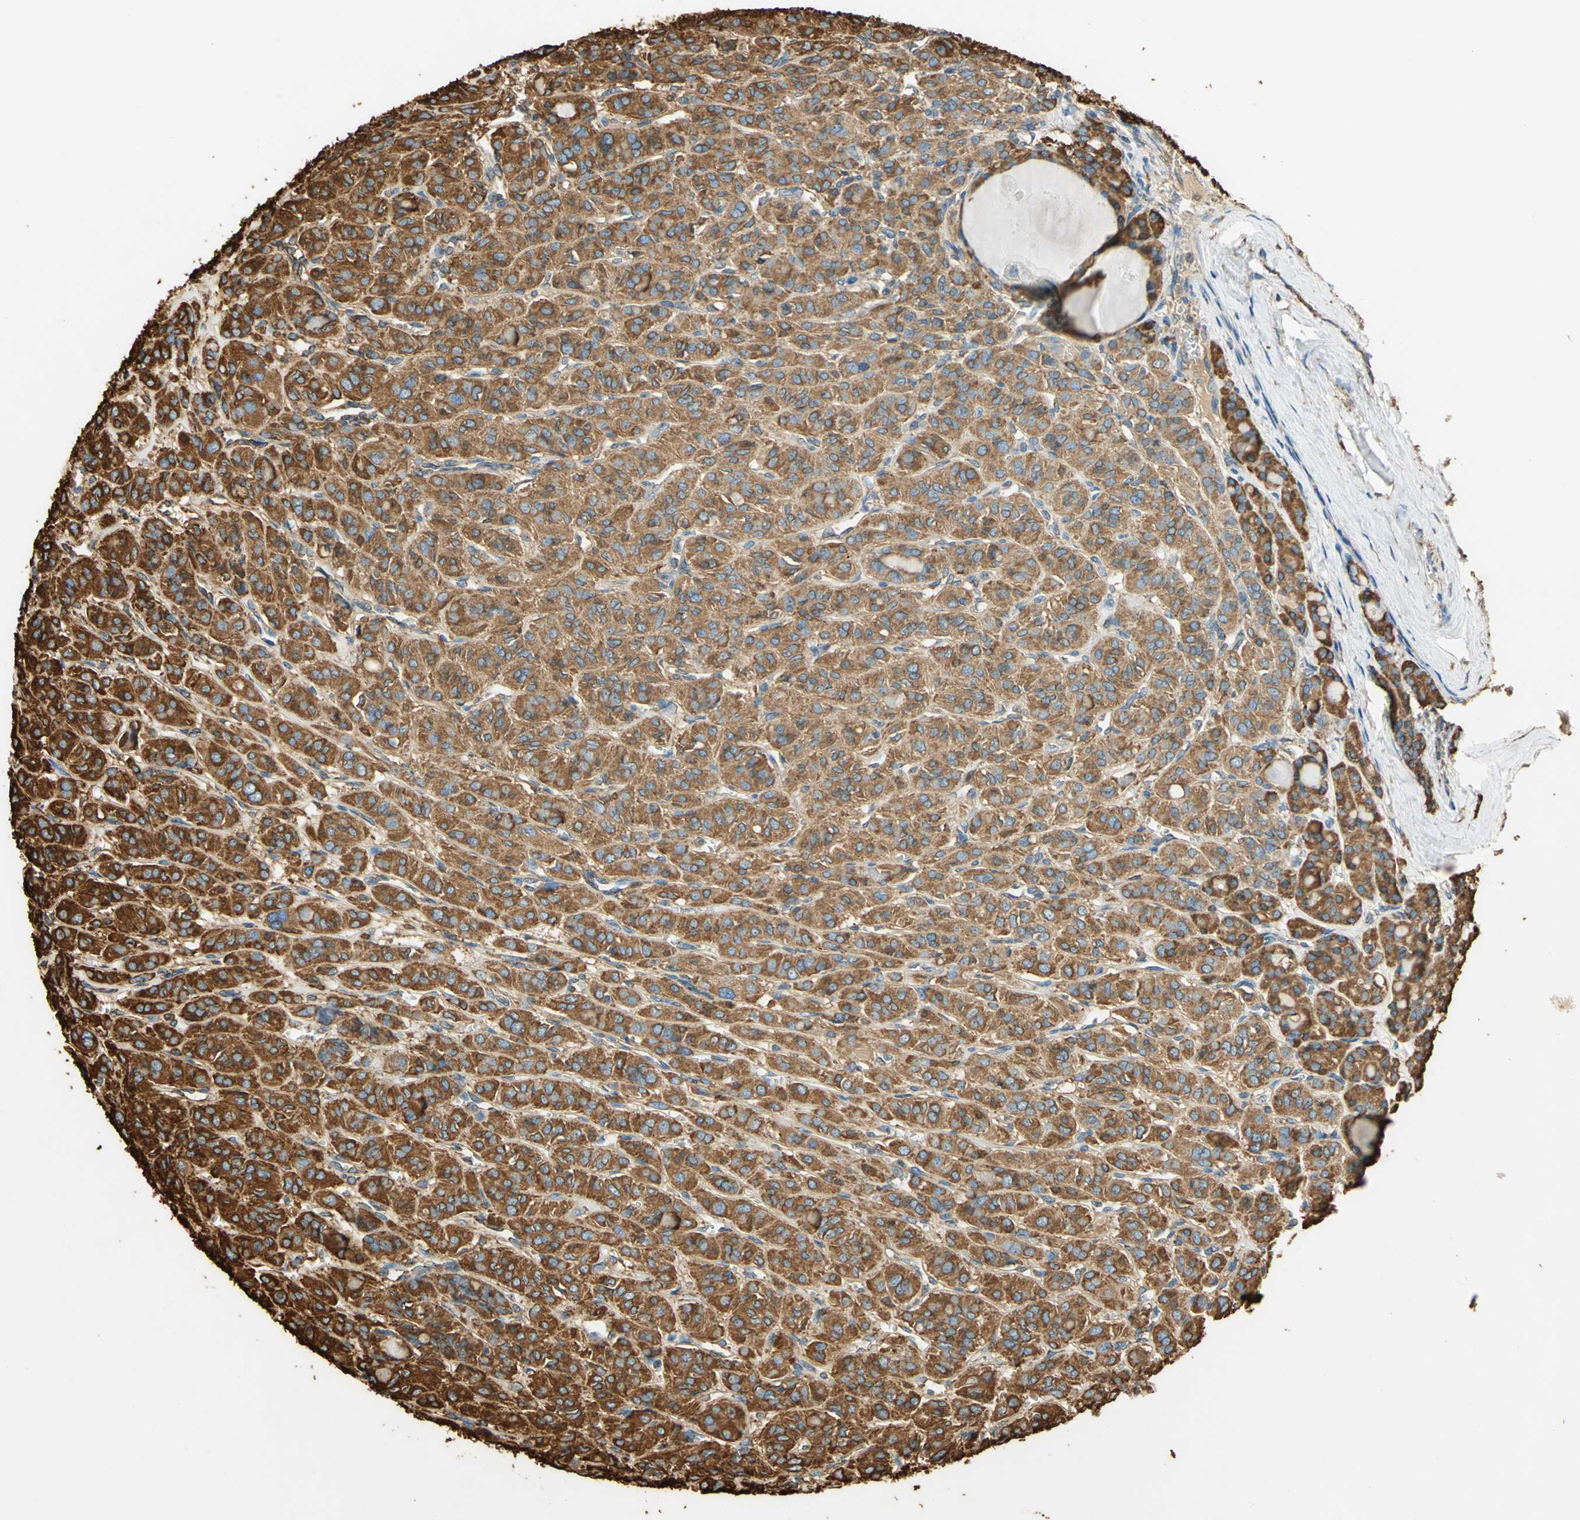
{"staining": {"intensity": "strong", "quantity": ">75%", "location": "cytoplasmic/membranous"}, "tissue": "thyroid cancer", "cell_type": "Tumor cells", "image_type": "cancer", "snomed": [{"axis": "morphology", "description": "Follicular adenoma carcinoma, NOS"}, {"axis": "topography", "description": "Thyroid gland"}], "caption": "A brown stain shows strong cytoplasmic/membranous positivity of a protein in thyroid follicular adenoma carcinoma tumor cells. The staining was performed using DAB to visualize the protein expression in brown, while the nuclei were stained in blue with hematoxylin (Magnification: 20x).", "gene": "HSP90B1", "patient": {"sex": "female", "age": 71}}